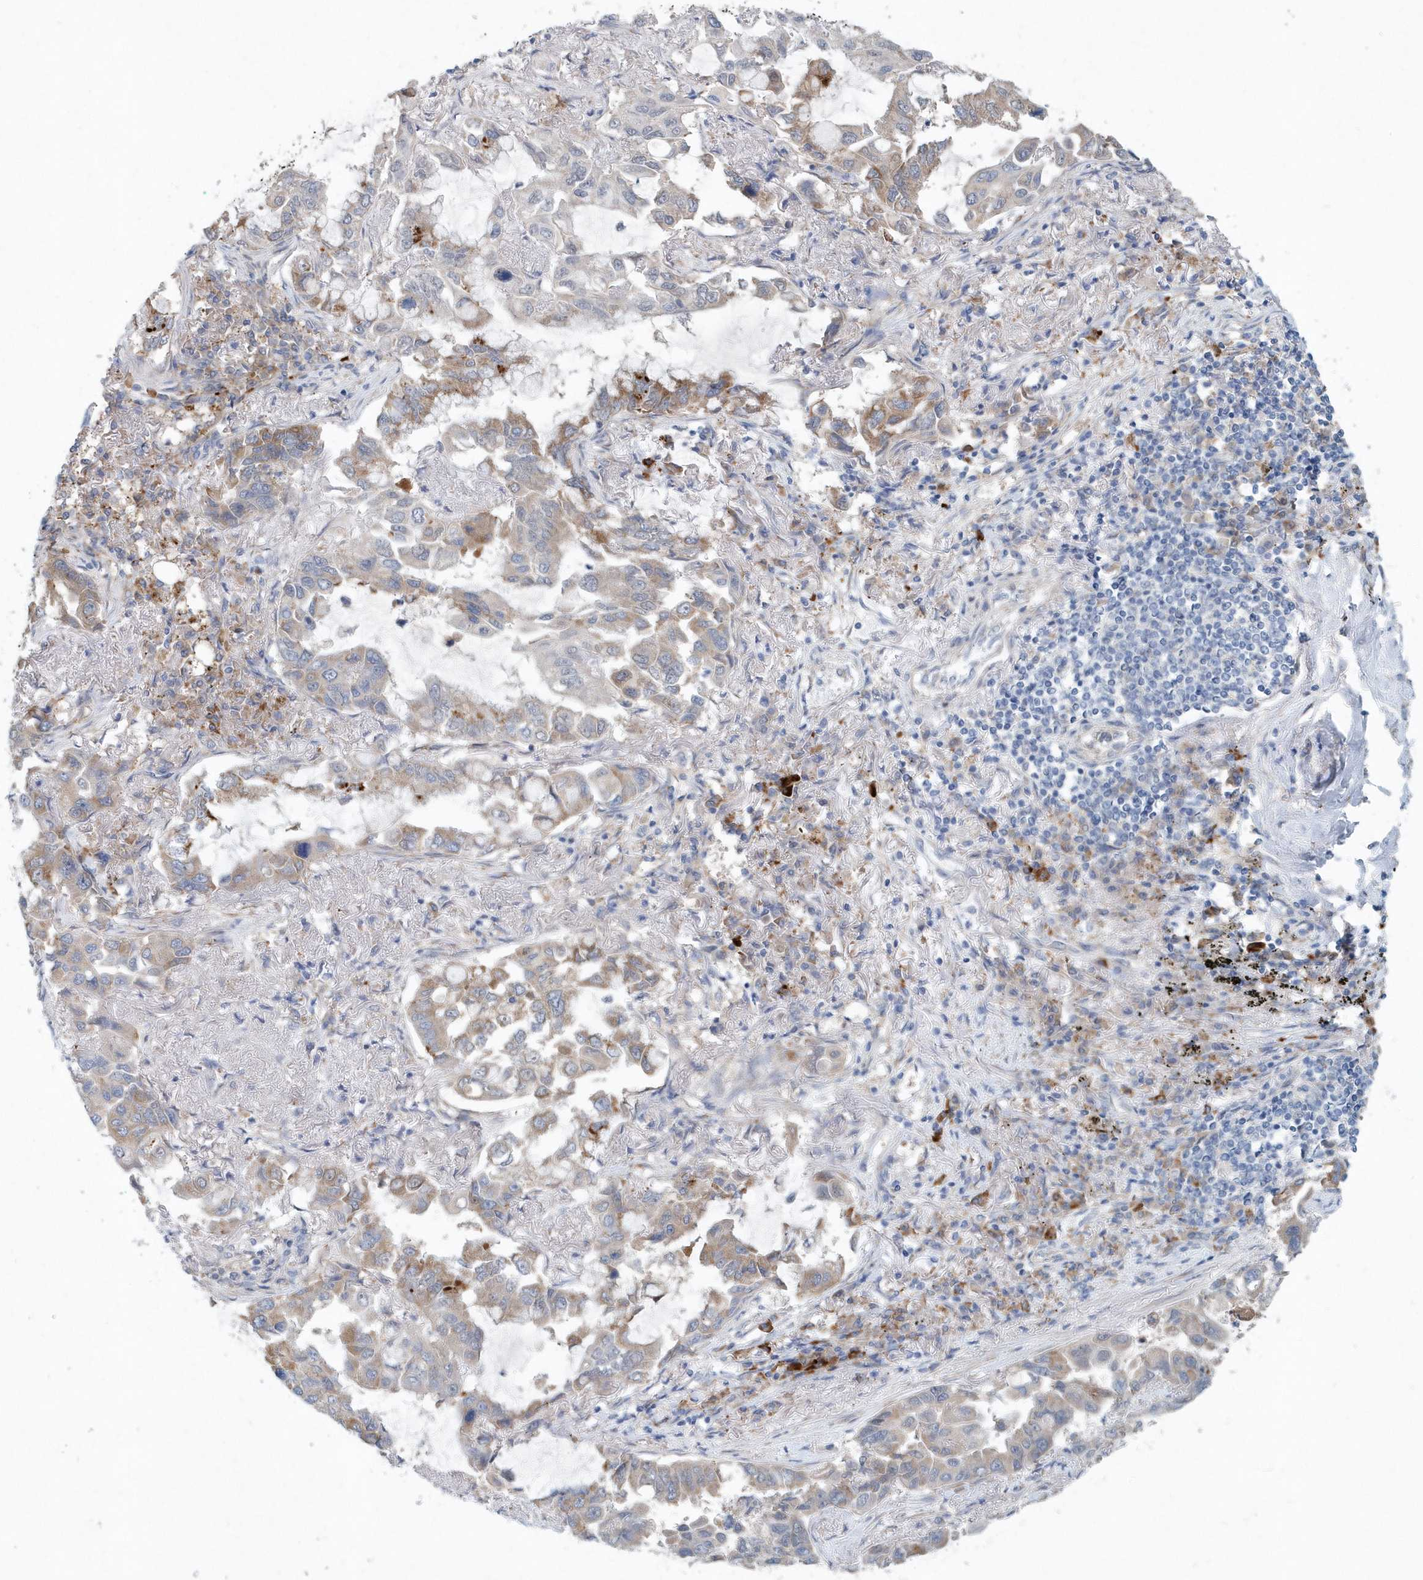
{"staining": {"intensity": "moderate", "quantity": "<25%", "location": "cytoplasmic/membranous"}, "tissue": "lung cancer", "cell_type": "Tumor cells", "image_type": "cancer", "snomed": [{"axis": "morphology", "description": "Adenocarcinoma, NOS"}, {"axis": "topography", "description": "Lung"}], "caption": "The image exhibits staining of lung cancer (adenocarcinoma), revealing moderate cytoplasmic/membranous protein positivity (brown color) within tumor cells.", "gene": "PFN2", "patient": {"sex": "male", "age": 64}}